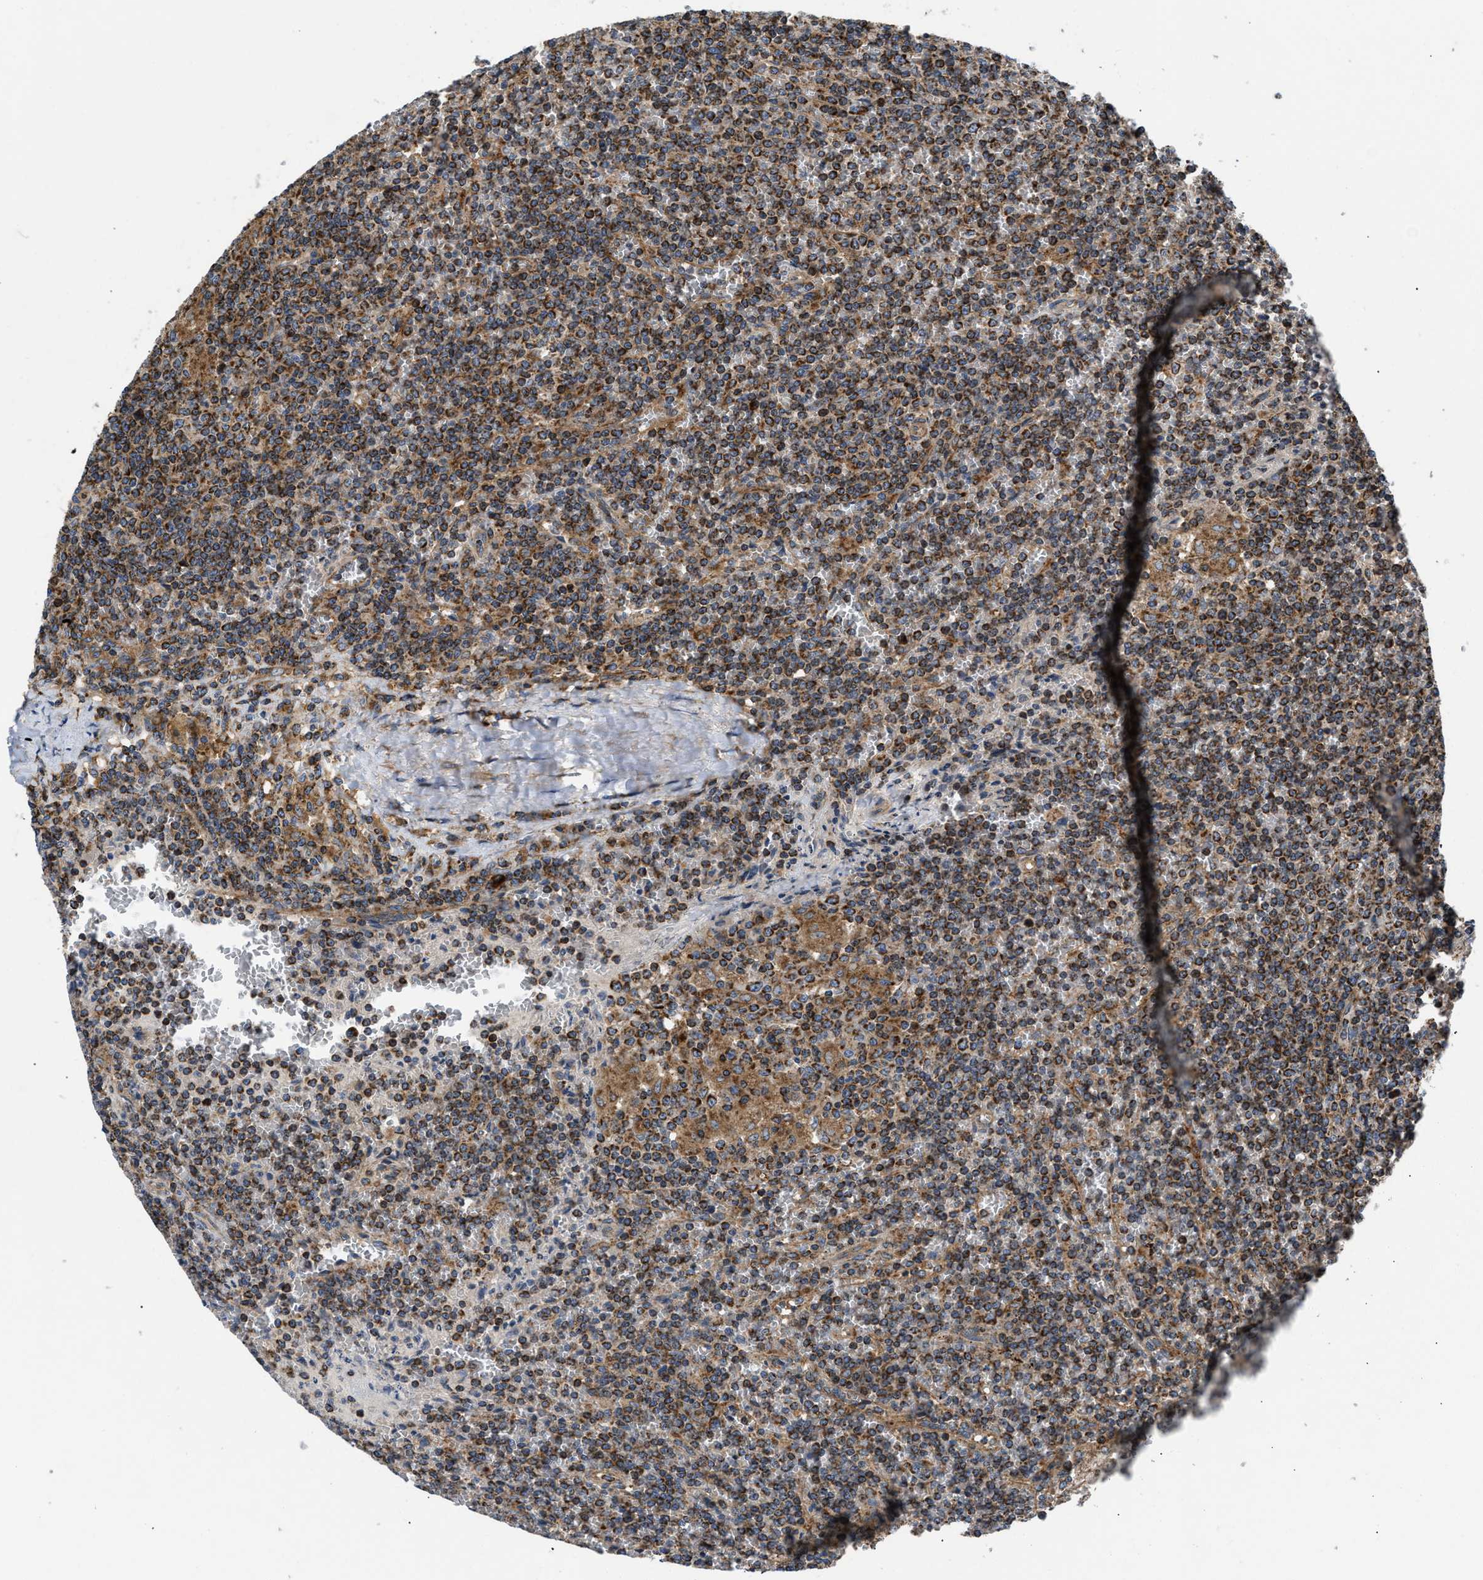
{"staining": {"intensity": "strong", "quantity": ">75%", "location": "cytoplasmic/membranous"}, "tissue": "lymphoma", "cell_type": "Tumor cells", "image_type": "cancer", "snomed": [{"axis": "morphology", "description": "Malignant lymphoma, non-Hodgkin's type, Low grade"}, {"axis": "topography", "description": "Spleen"}], "caption": "Protein staining of lymphoma tissue reveals strong cytoplasmic/membranous expression in about >75% of tumor cells.", "gene": "OPTN", "patient": {"sex": "female", "age": 19}}